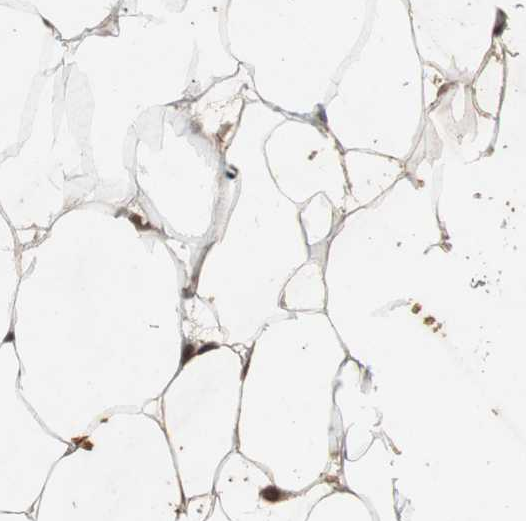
{"staining": {"intensity": "moderate", "quantity": ">75%", "location": "nuclear"}, "tissue": "adipose tissue", "cell_type": "Adipocytes", "image_type": "normal", "snomed": [{"axis": "morphology", "description": "Normal tissue, NOS"}, {"axis": "topography", "description": "Breast"}, {"axis": "topography", "description": "Adipose tissue"}], "caption": "Protein expression analysis of unremarkable human adipose tissue reveals moderate nuclear expression in approximately >75% of adipocytes. Nuclei are stained in blue.", "gene": "TAF5", "patient": {"sex": "female", "age": 25}}